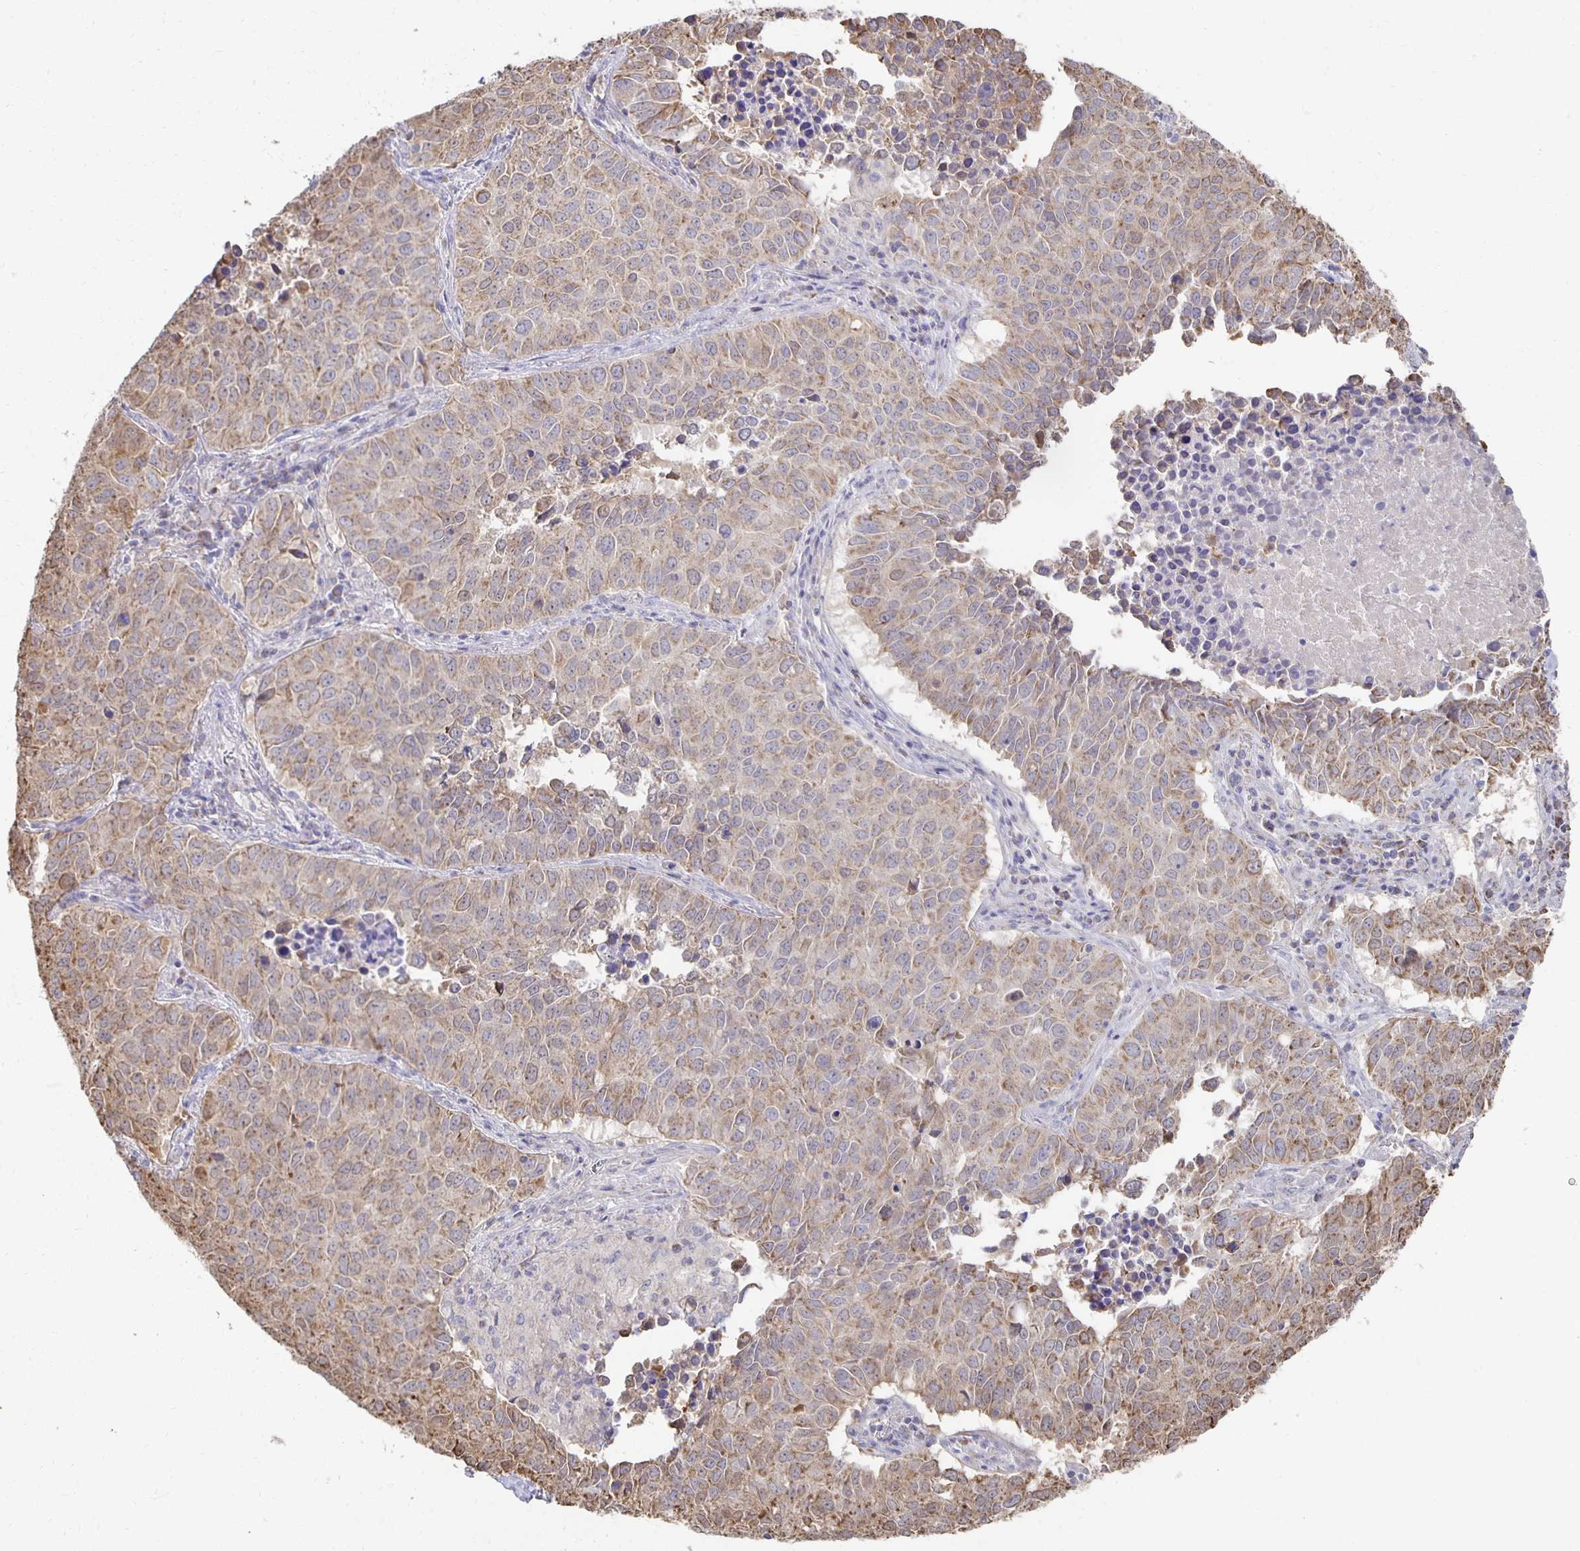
{"staining": {"intensity": "weak", "quantity": "25%-75%", "location": "cytoplasmic/membranous"}, "tissue": "lung cancer", "cell_type": "Tumor cells", "image_type": "cancer", "snomed": [{"axis": "morphology", "description": "Adenocarcinoma, NOS"}, {"axis": "topography", "description": "Lung"}], "caption": "Lung cancer stained with immunohistochemistry displays weak cytoplasmic/membranous expression in about 25%-75% of tumor cells. (brown staining indicates protein expression, while blue staining denotes nuclei).", "gene": "NKX2-8", "patient": {"sex": "female", "age": 50}}